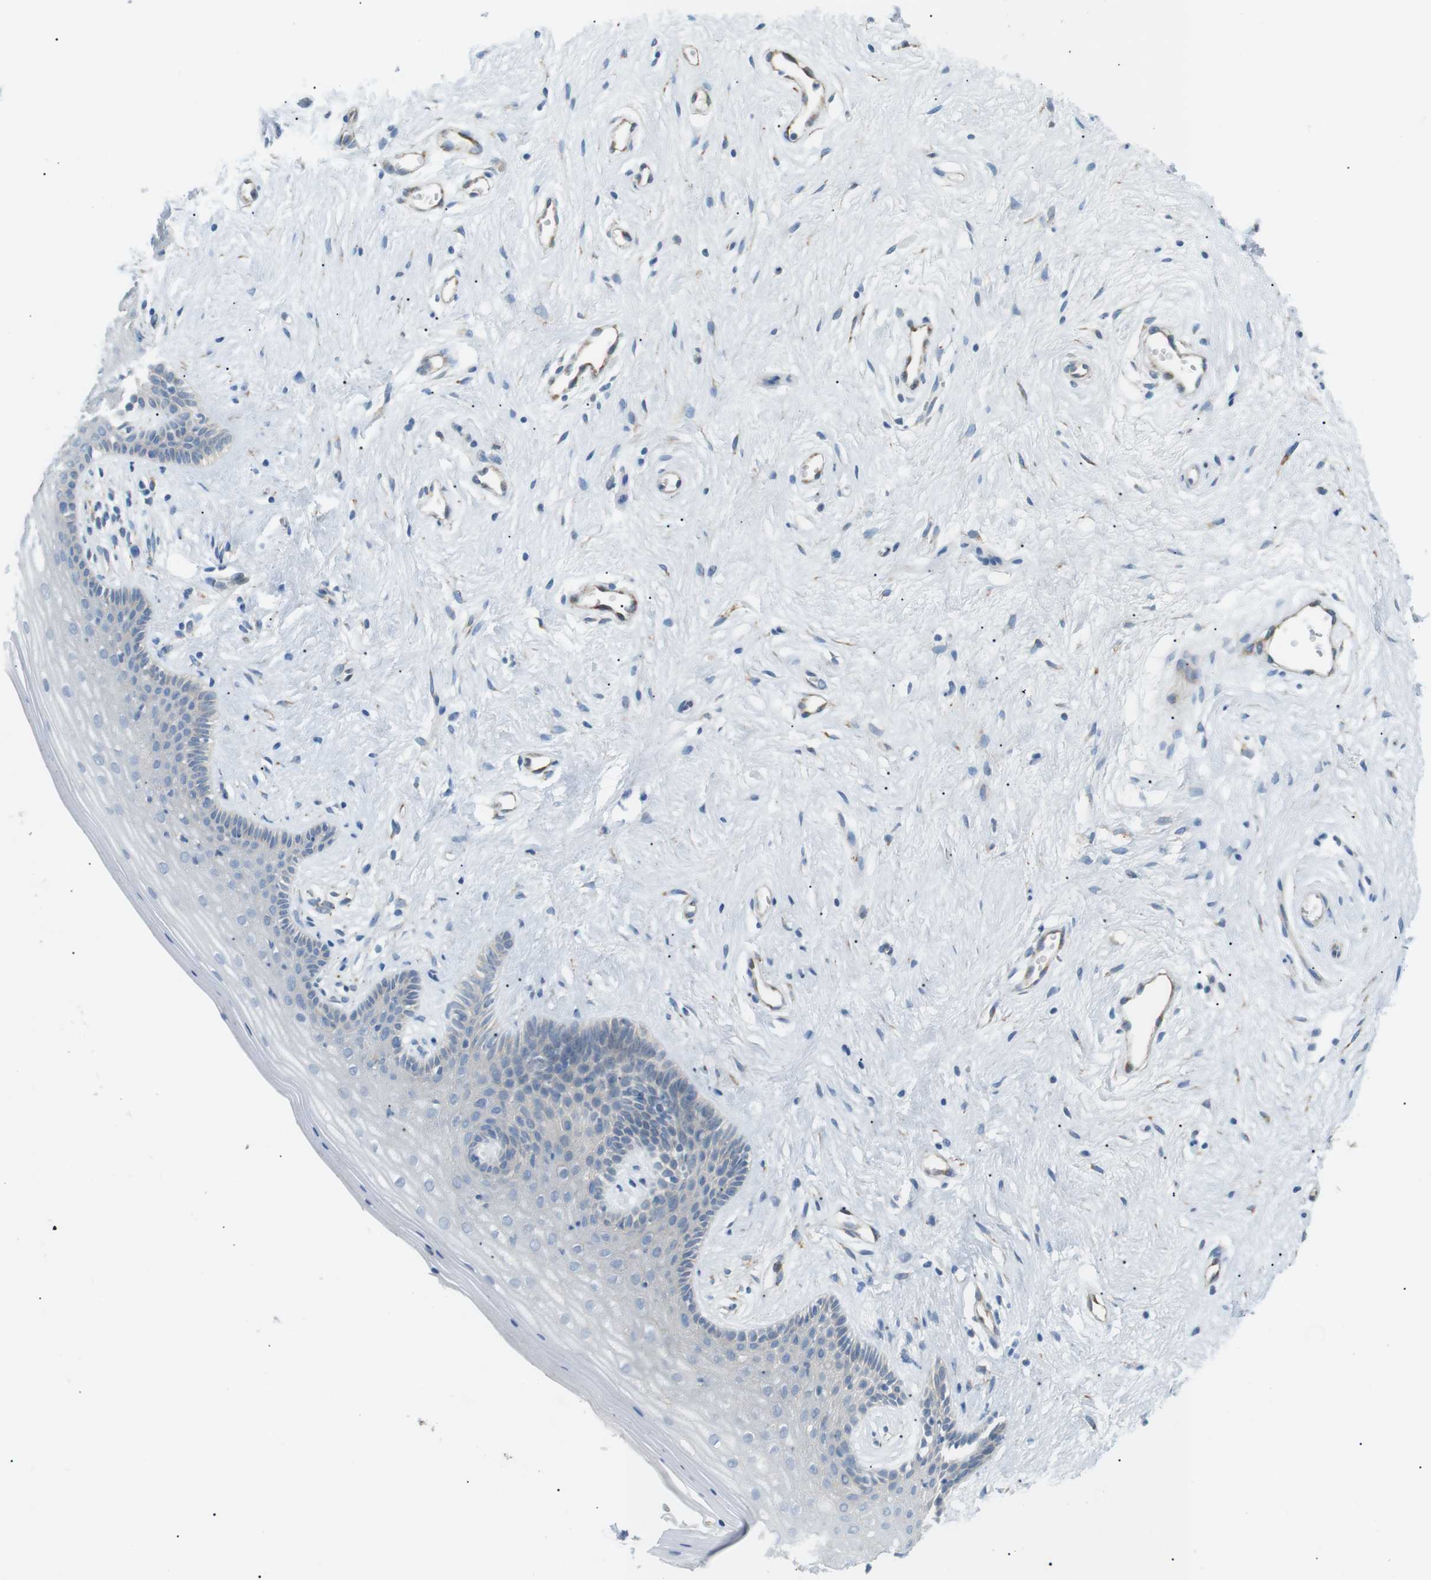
{"staining": {"intensity": "negative", "quantity": "none", "location": "none"}, "tissue": "vagina", "cell_type": "Squamous epithelial cells", "image_type": "normal", "snomed": [{"axis": "morphology", "description": "Normal tissue, NOS"}, {"axis": "topography", "description": "Vagina"}], "caption": "High magnification brightfield microscopy of benign vagina stained with DAB (3,3'-diaminobenzidine) (brown) and counterstained with hematoxylin (blue): squamous epithelial cells show no significant positivity.", "gene": "MTARC2", "patient": {"sex": "female", "age": 44}}